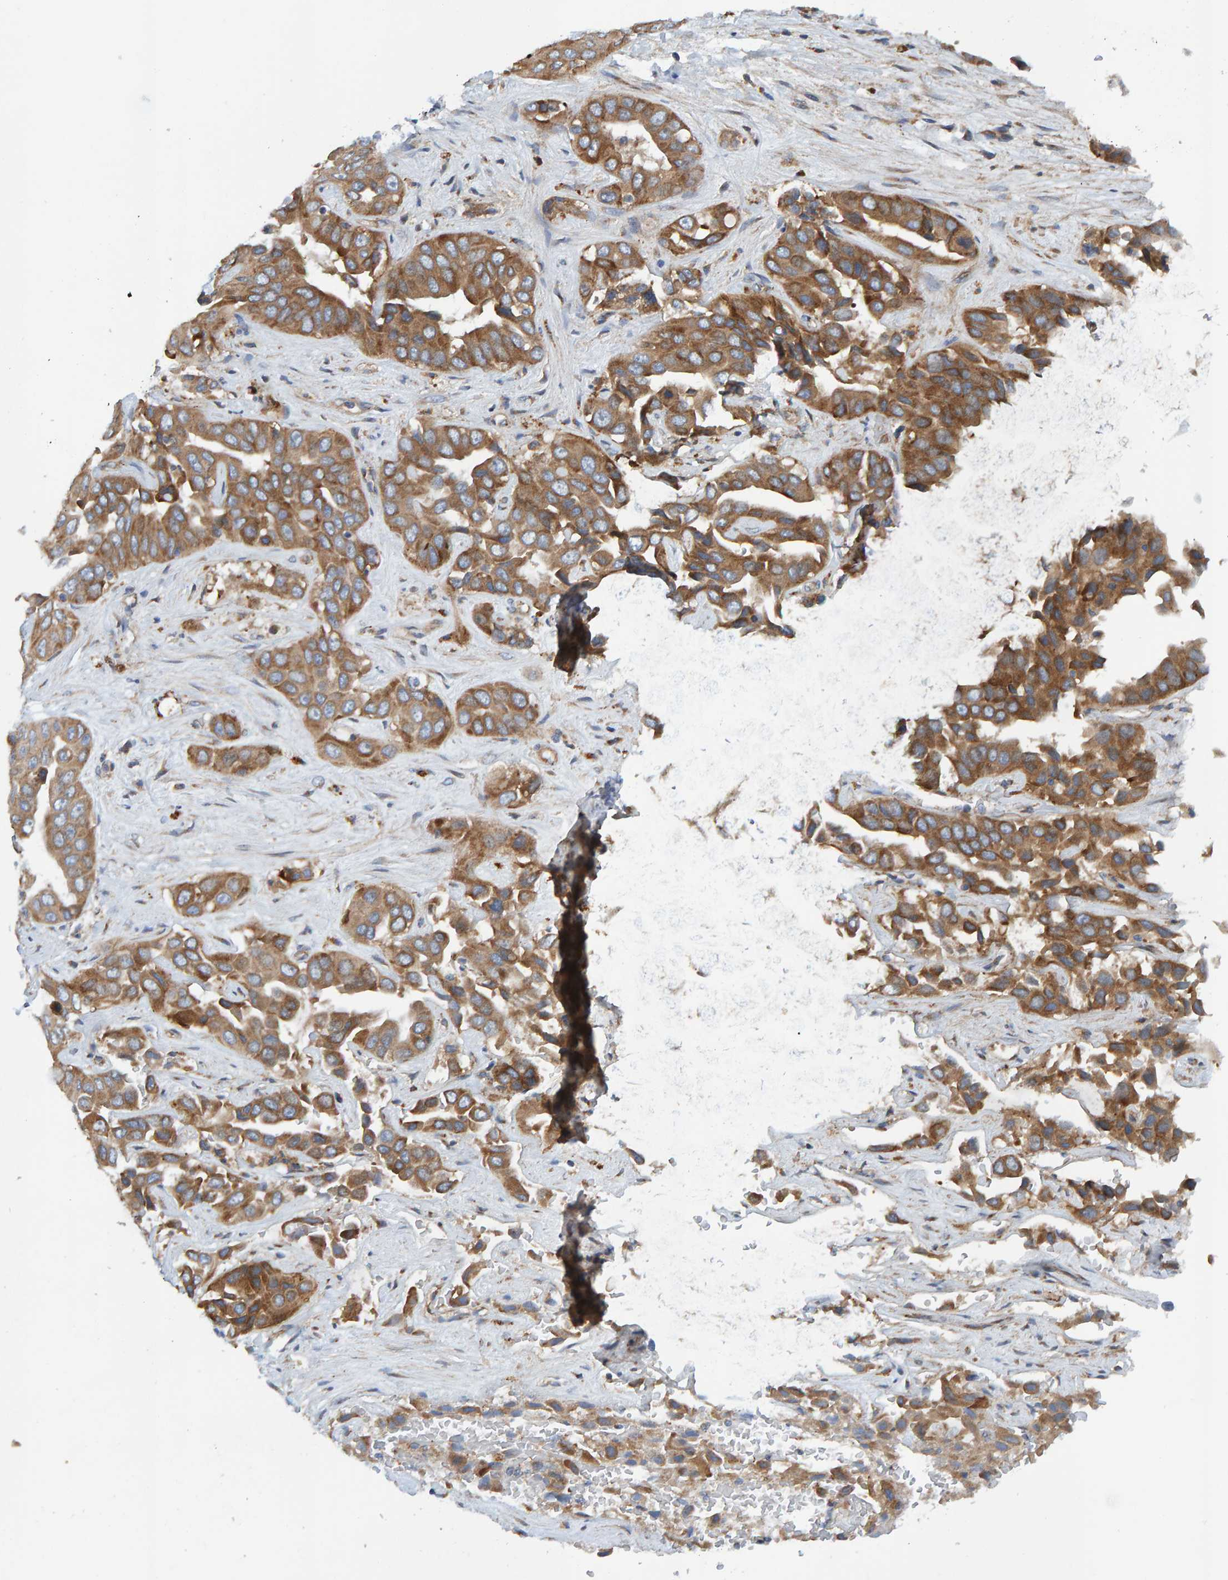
{"staining": {"intensity": "moderate", "quantity": ">75%", "location": "cytoplasmic/membranous"}, "tissue": "liver cancer", "cell_type": "Tumor cells", "image_type": "cancer", "snomed": [{"axis": "morphology", "description": "Cholangiocarcinoma"}, {"axis": "topography", "description": "Liver"}], "caption": "The immunohistochemical stain labels moderate cytoplasmic/membranous staining in tumor cells of liver cholangiocarcinoma tissue.", "gene": "MKLN1", "patient": {"sex": "female", "age": 52}}